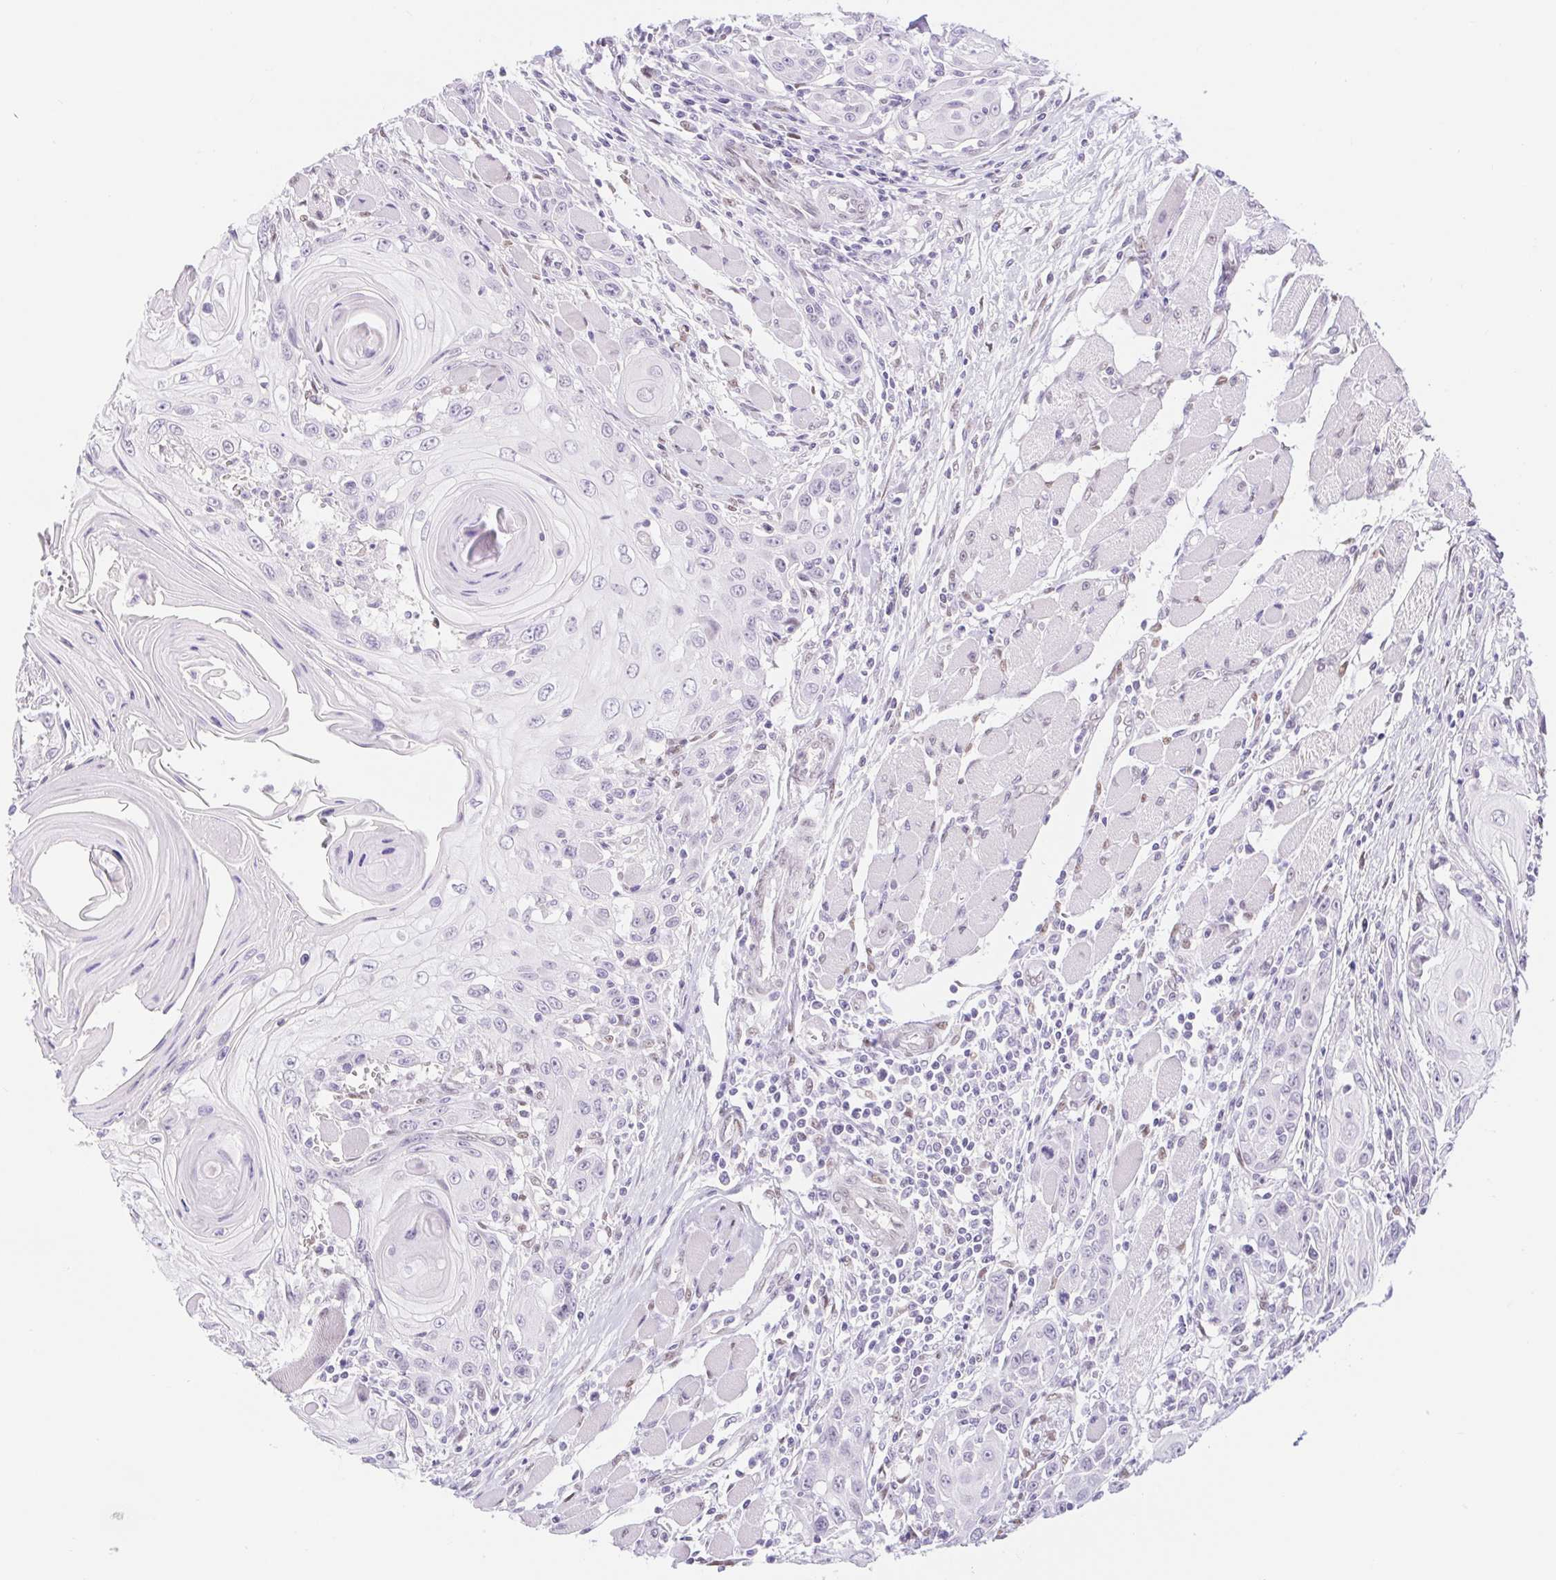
{"staining": {"intensity": "negative", "quantity": "none", "location": "none"}, "tissue": "head and neck cancer", "cell_type": "Tumor cells", "image_type": "cancer", "snomed": [{"axis": "morphology", "description": "Squamous cell carcinoma, NOS"}, {"axis": "topography", "description": "Head-Neck"}], "caption": "The histopathology image demonstrates no staining of tumor cells in squamous cell carcinoma (head and neck).", "gene": "CAND1", "patient": {"sex": "female", "age": 80}}